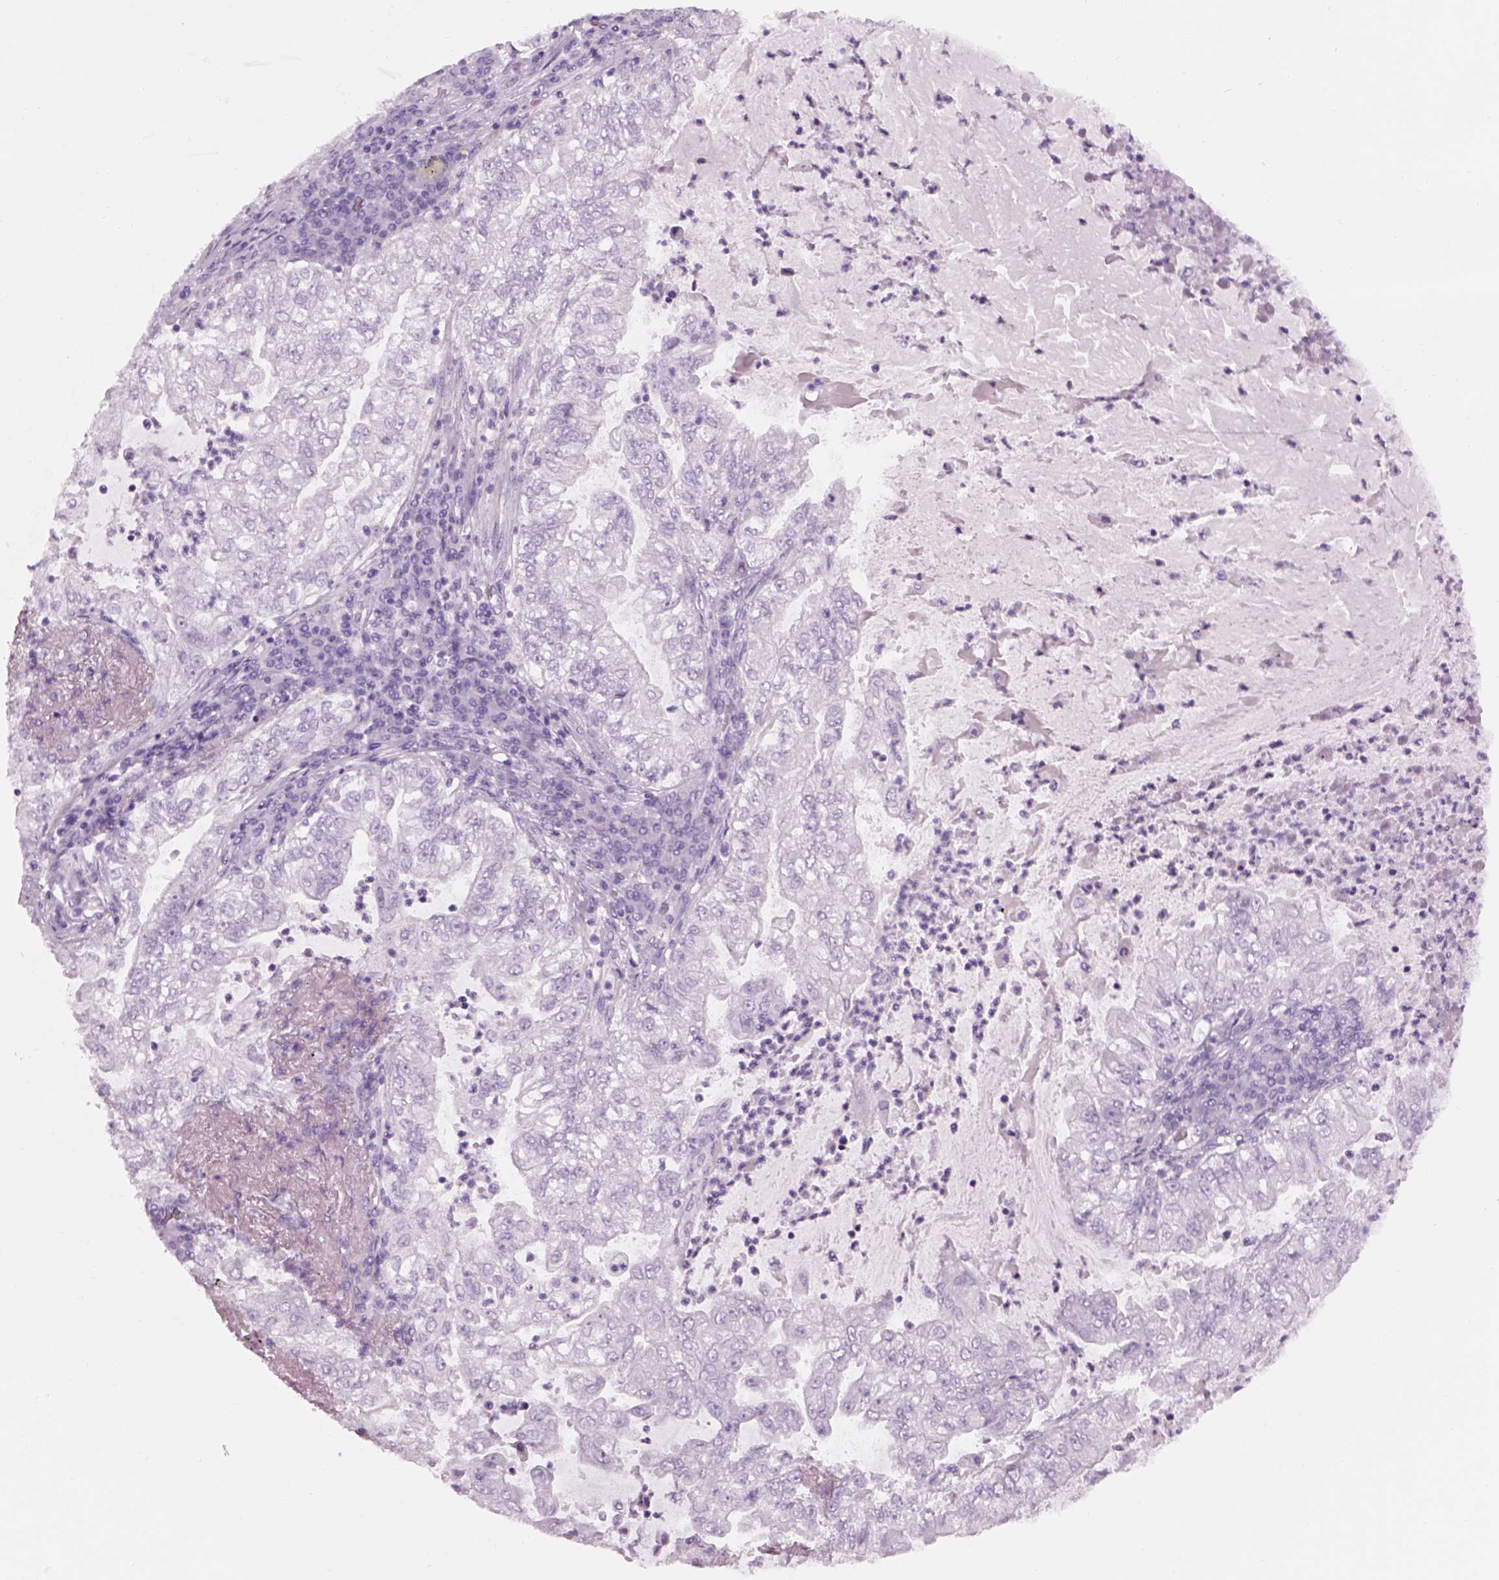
{"staining": {"intensity": "negative", "quantity": "none", "location": "none"}, "tissue": "lung cancer", "cell_type": "Tumor cells", "image_type": "cancer", "snomed": [{"axis": "morphology", "description": "Adenocarcinoma, NOS"}, {"axis": "topography", "description": "Lung"}], "caption": "Immunohistochemistry (IHC) of lung adenocarcinoma reveals no expression in tumor cells.", "gene": "GAS2L2", "patient": {"sex": "female", "age": 73}}